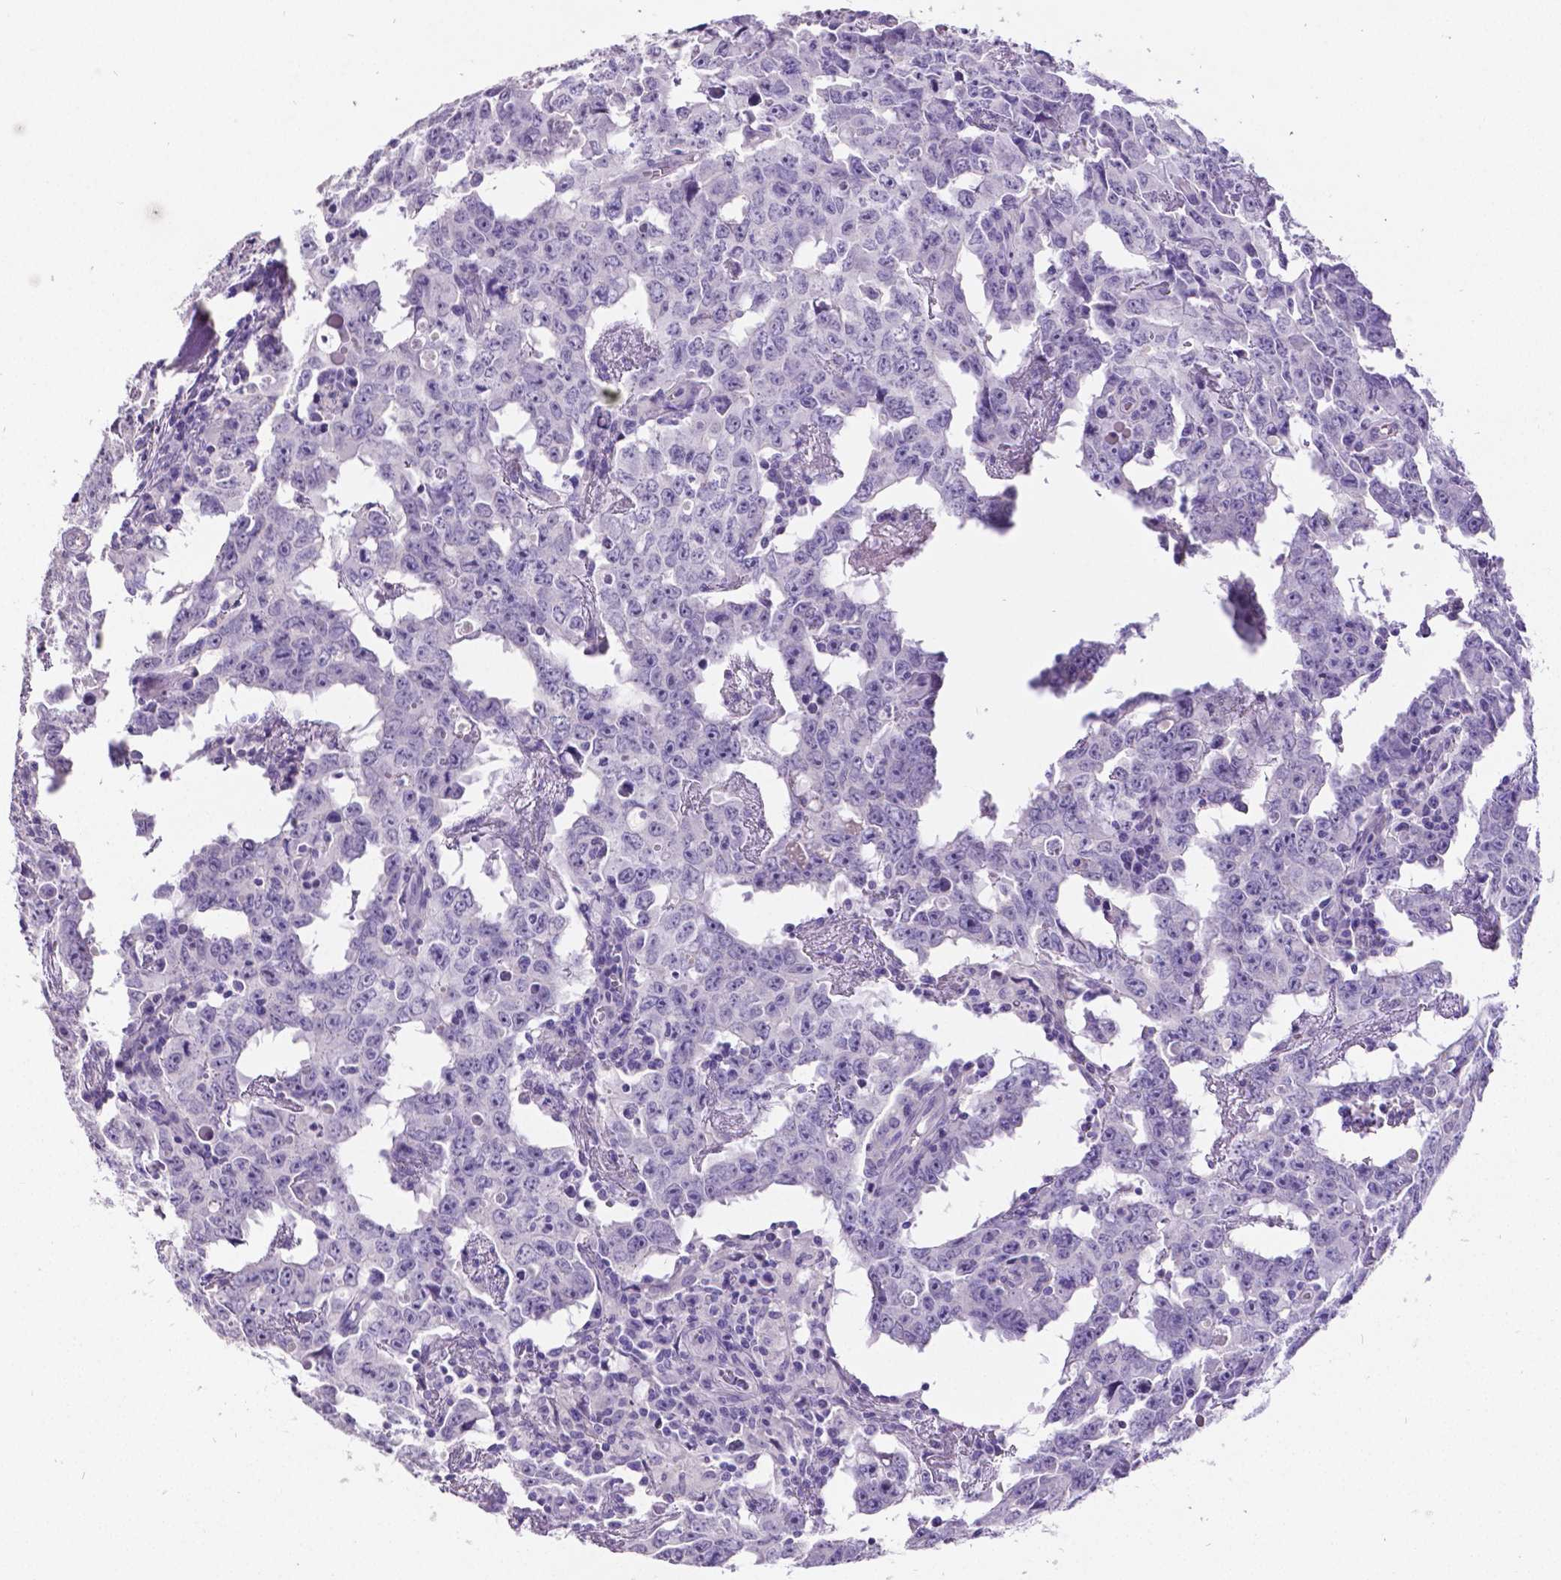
{"staining": {"intensity": "negative", "quantity": "none", "location": "none"}, "tissue": "testis cancer", "cell_type": "Tumor cells", "image_type": "cancer", "snomed": [{"axis": "morphology", "description": "Carcinoma, Embryonal, NOS"}, {"axis": "topography", "description": "Testis"}], "caption": "DAB (3,3'-diaminobenzidine) immunohistochemical staining of testis embryonal carcinoma reveals no significant positivity in tumor cells. The staining is performed using DAB brown chromogen with nuclei counter-stained in using hematoxylin.", "gene": "SATB2", "patient": {"sex": "male", "age": 22}}